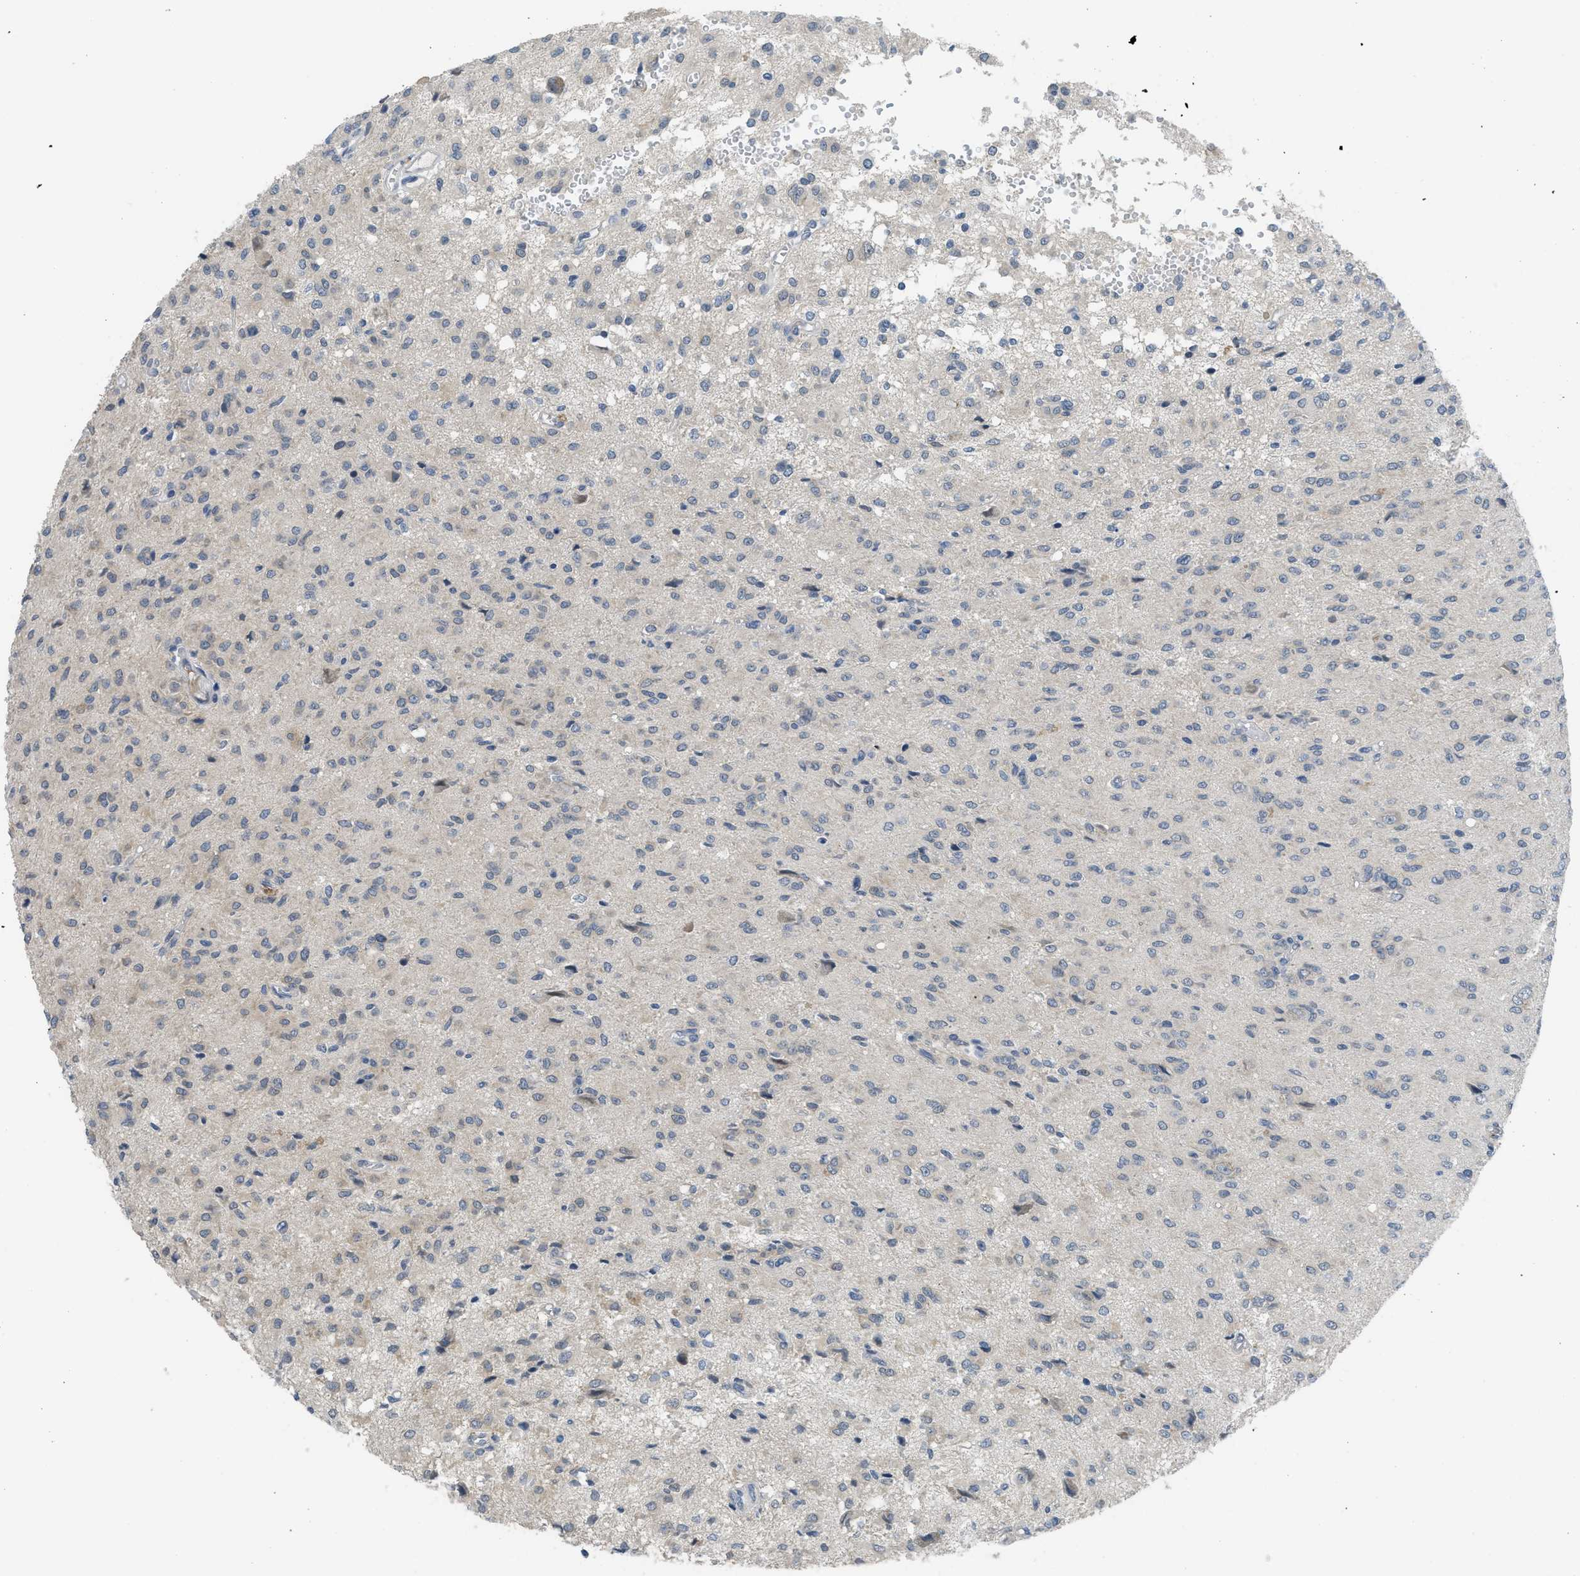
{"staining": {"intensity": "negative", "quantity": "none", "location": "none"}, "tissue": "glioma", "cell_type": "Tumor cells", "image_type": "cancer", "snomed": [{"axis": "morphology", "description": "Glioma, malignant, High grade"}, {"axis": "topography", "description": "Brain"}], "caption": "The immunohistochemistry (IHC) image has no significant expression in tumor cells of glioma tissue.", "gene": "TNFAIP1", "patient": {"sex": "female", "age": 59}}